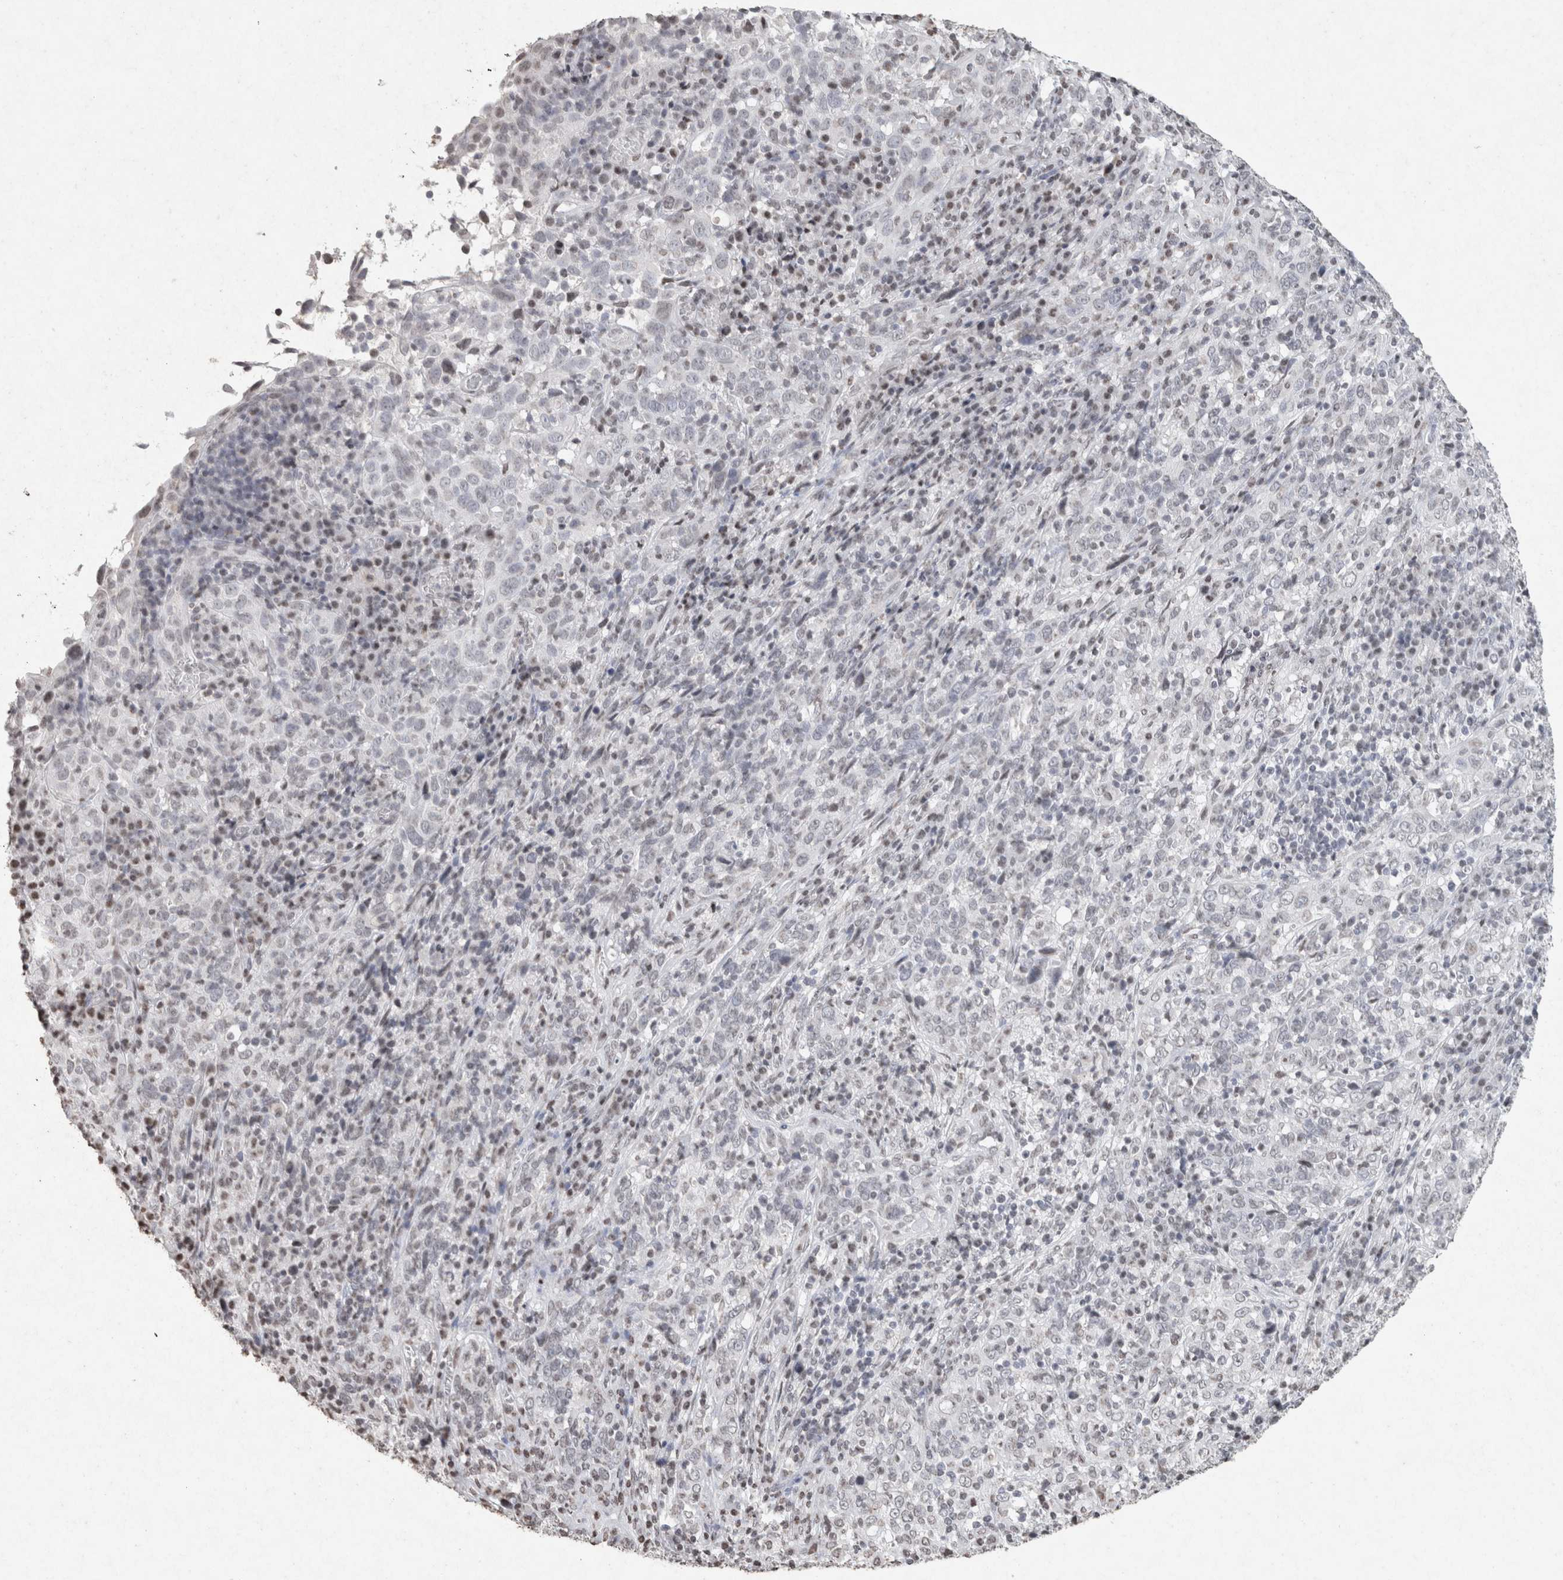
{"staining": {"intensity": "negative", "quantity": "none", "location": "none"}, "tissue": "cervical cancer", "cell_type": "Tumor cells", "image_type": "cancer", "snomed": [{"axis": "morphology", "description": "Squamous cell carcinoma, NOS"}, {"axis": "topography", "description": "Cervix"}], "caption": "The immunohistochemistry photomicrograph has no significant expression in tumor cells of squamous cell carcinoma (cervical) tissue. (DAB immunohistochemistry (IHC) with hematoxylin counter stain).", "gene": "CNTN1", "patient": {"sex": "female", "age": 46}}